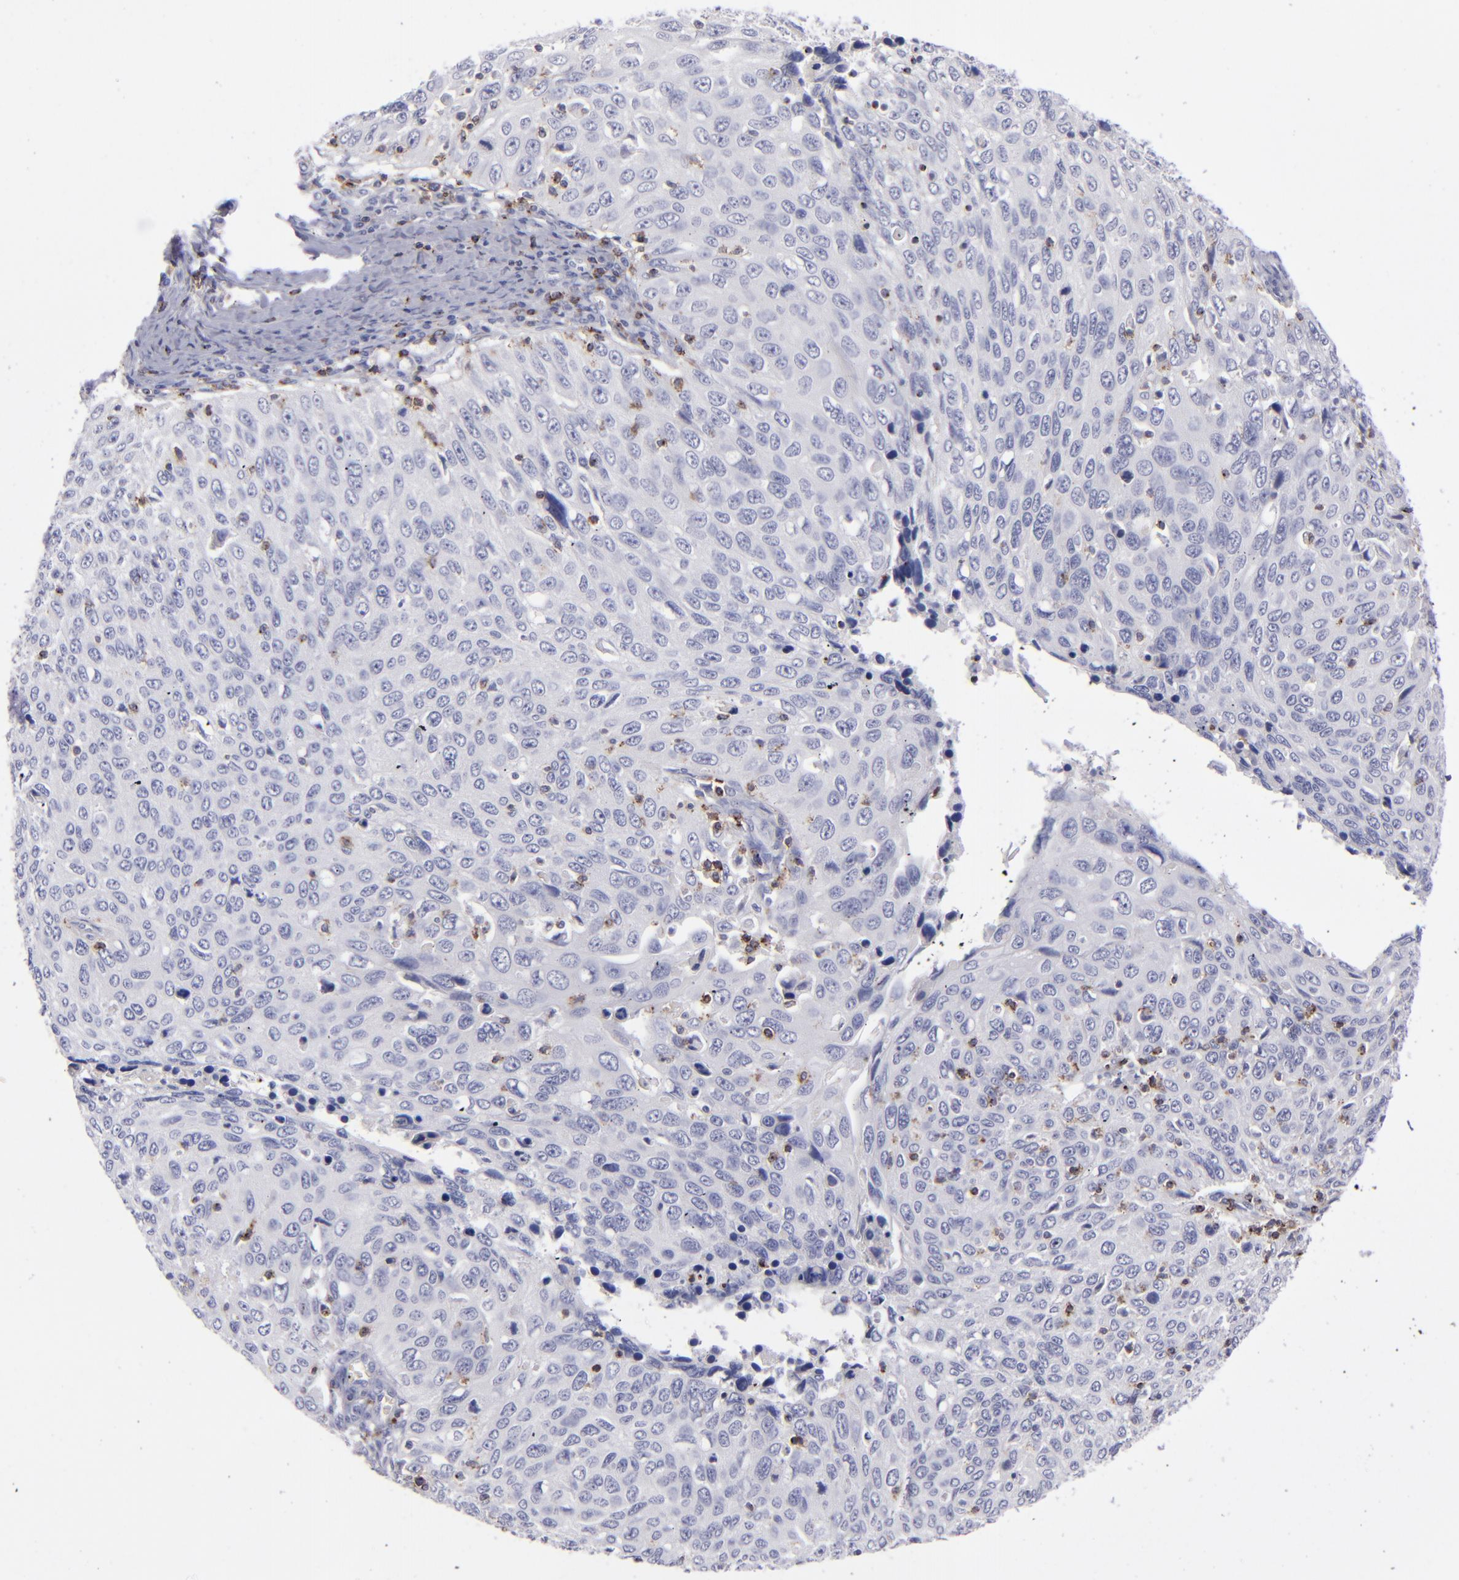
{"staining": {"intensity": "negative", "quantity": "none", "location": "none"}, "tissue": "cervical cancer", "cell_type": "Tumor cells", "image_type": "cancer", "snomed": [{"axis": "morphology", "description": "Squamous cell carcinoma, NOS"}, {"axis": "topography", "description": "Cervix"}], "caption": "High power microscopy image of an immunohistochemistry histopathology image of cervical cancer, revealing no significant positivity in tumor cells.", "gene": "CD2", "patient": {"sex": "female", "age": 53}}